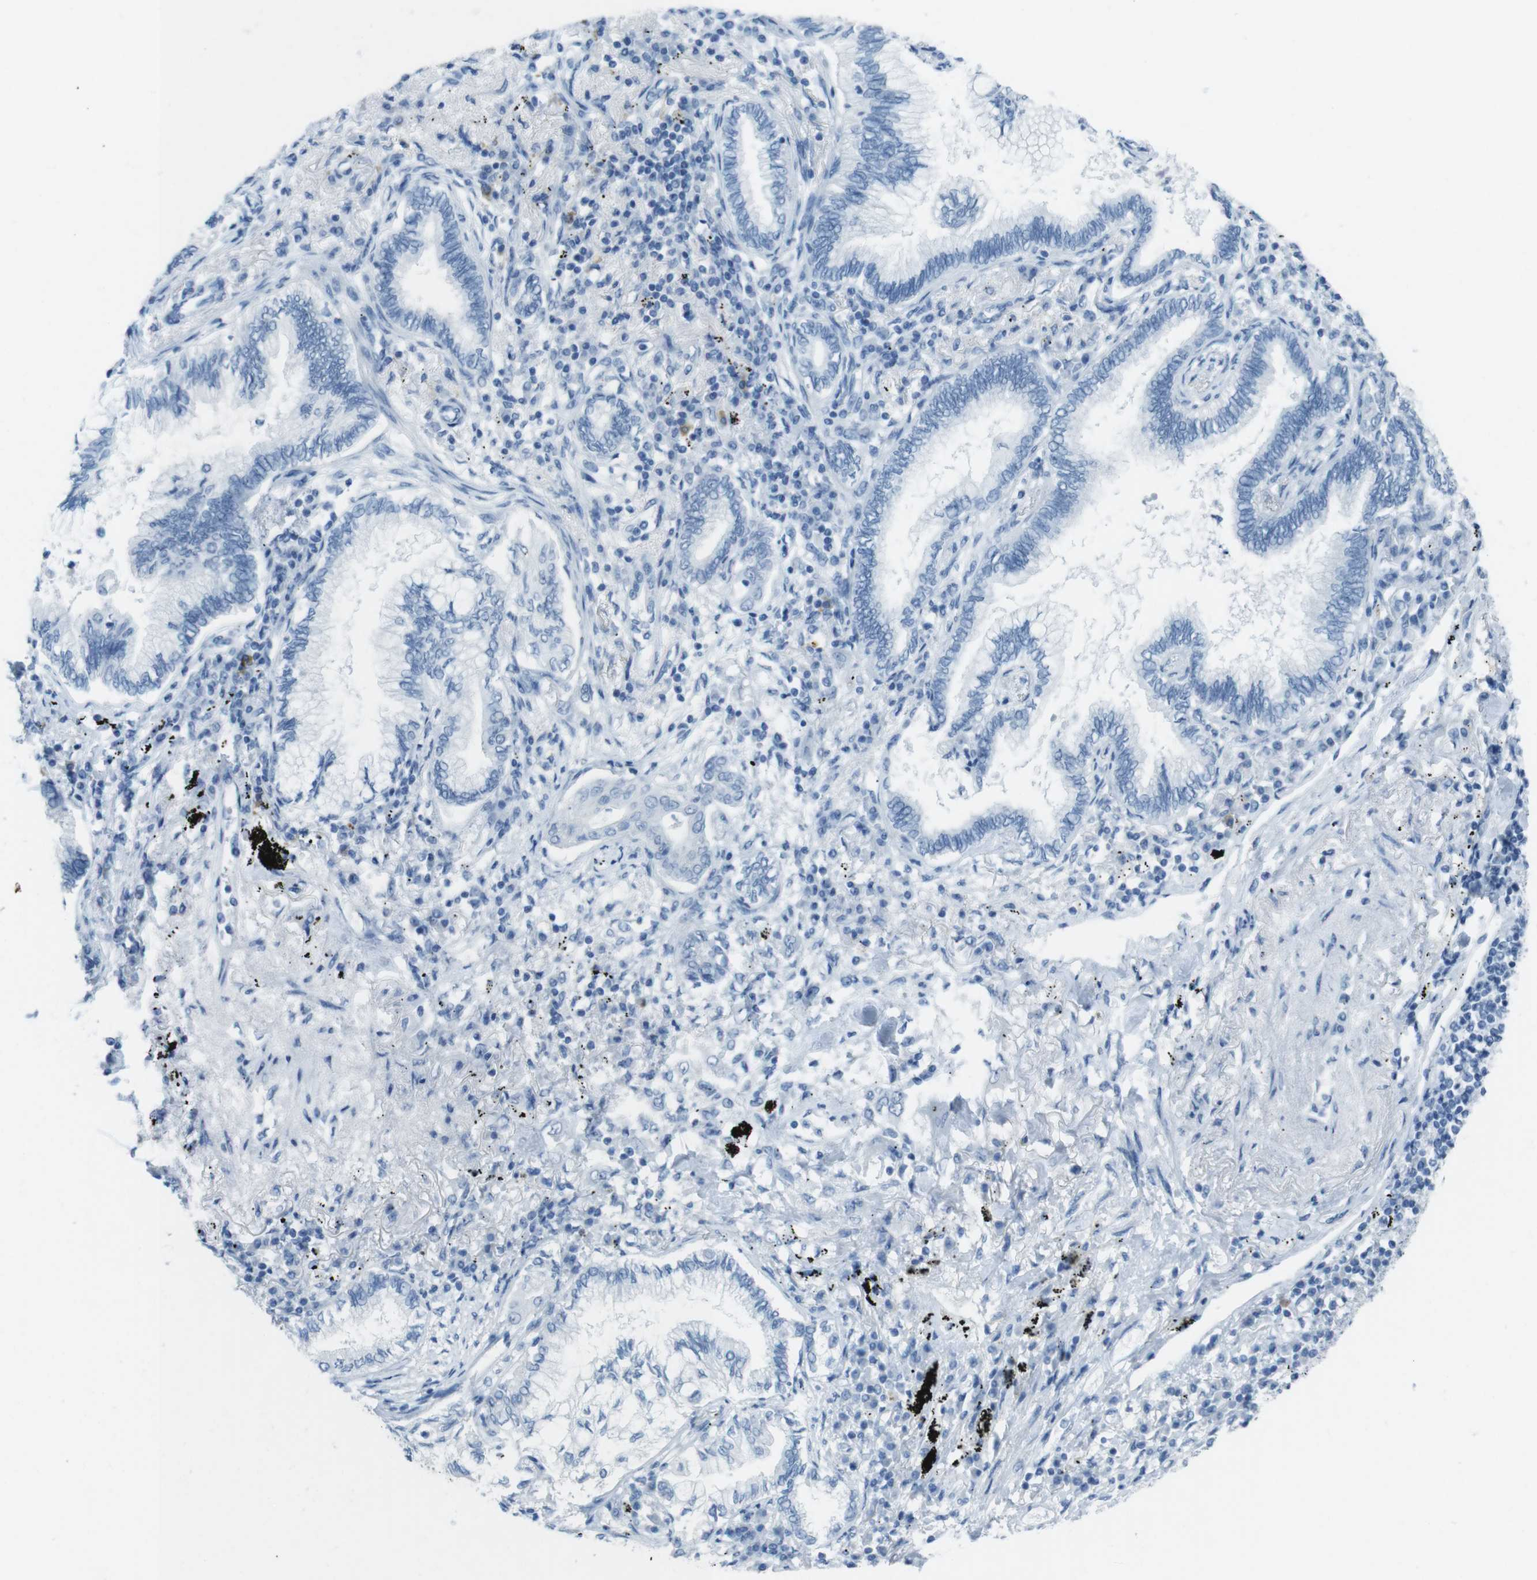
{"staining": {"intensity": "negative", "quantity": "none", "location": "none"}, "tissue": "lung cancer", "cell_type": "Tumor cells", "image_type": "cancer", "snomed": [{"axis": "morphology", "description": "Normal tissue, NOS"}, {"axis": "morphology", "description": "Adenocarcinoma, NOS"}, {"axis": "topography", "description": "Bronchus"}, {"axis": "topography", "description": "Lung"}], "caption": "Immunohistochemistry of adenocarcinoma (lung) demonstrates no staining in tumor cells.", "gene": "TMEM207", "patient": {"sex": "female", "age": 70}}